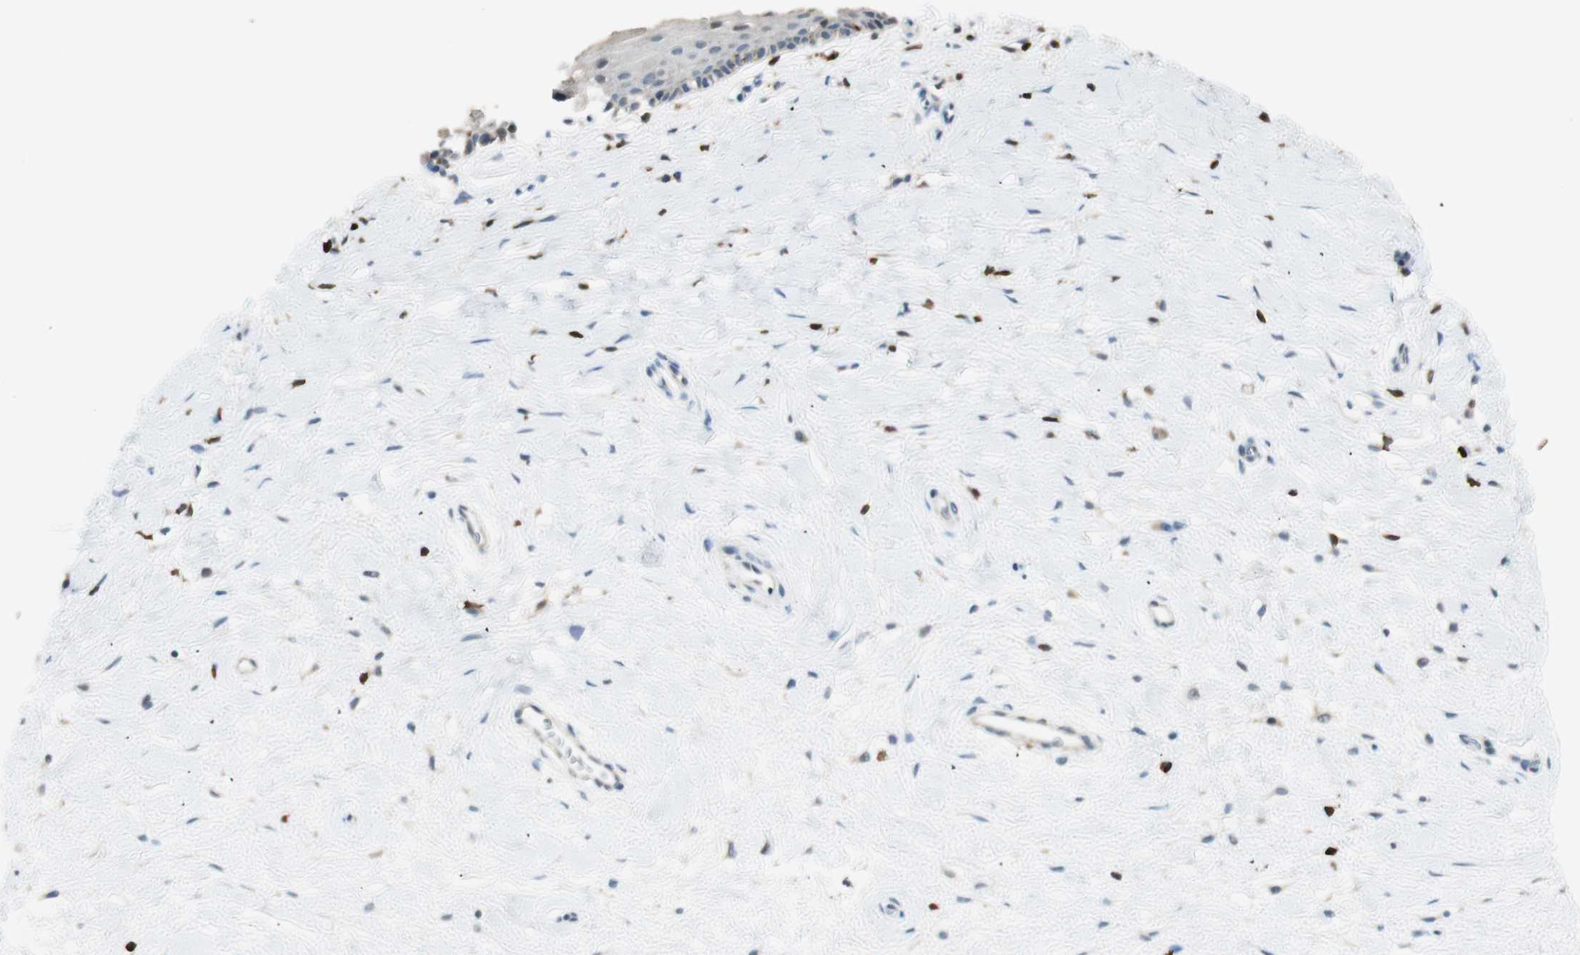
{"staining": {"intensity": "weak", "quantity": "25%-75%", "location": "cytoplasmic/membranous"}, "tissue": "cervix", "cell_type": "Glandular cells", "image_type": "normal", "snomed": [{"axis": "morphology", "description": "Normal tissue, NOS"}, {"axis": "topography", "description": "Cervix"}], "caption": "Immunohistochemical staining of normal cervix reveals low levels of weak cytoplasmic/membranous staining in approximately 25%-75% of glandular cells.", "gene": "HPGD", "patient": {"sex": "female", "age": 39}}